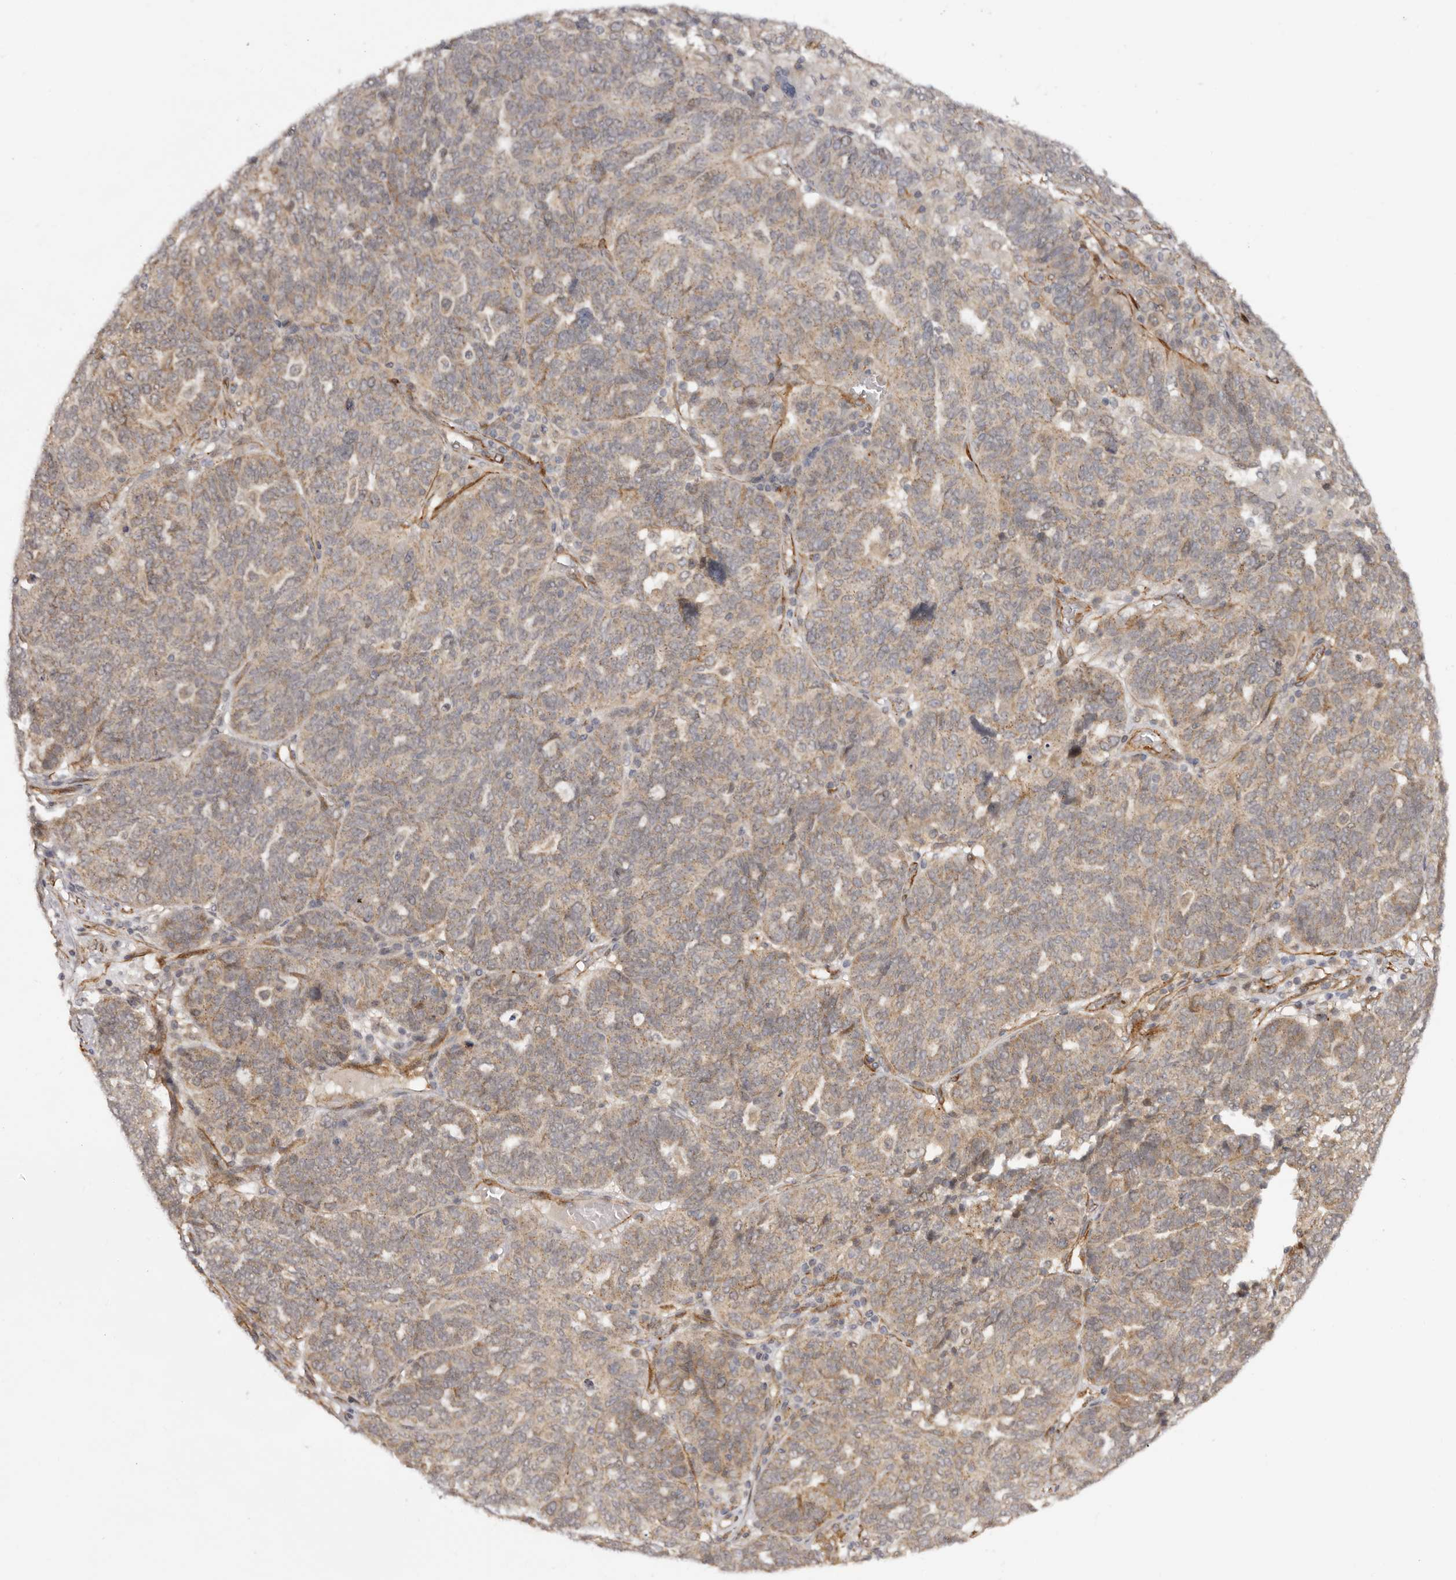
{"staining": {"intensity": "moderate", "quantity": ">75%", "location": "cytoplasmic/membranous"}, "tissue": "ovarian cancer", "cell_type": "Tumor cells", "image_type": "cancer", "snomed": [{"axis": "morphology", "description": "Cystadenocarcinoma, serous, NOS"}, {"axis": "topography", "description": "Ovary"}], "caption": "Immunohistochemical staining of ovarian cancer displays moderate cytoplasmic/membranous protein staining in approximately >75% of tumor cells.", "gene": "MICAL2", "patient": {"sex": "female", "age": 59}}